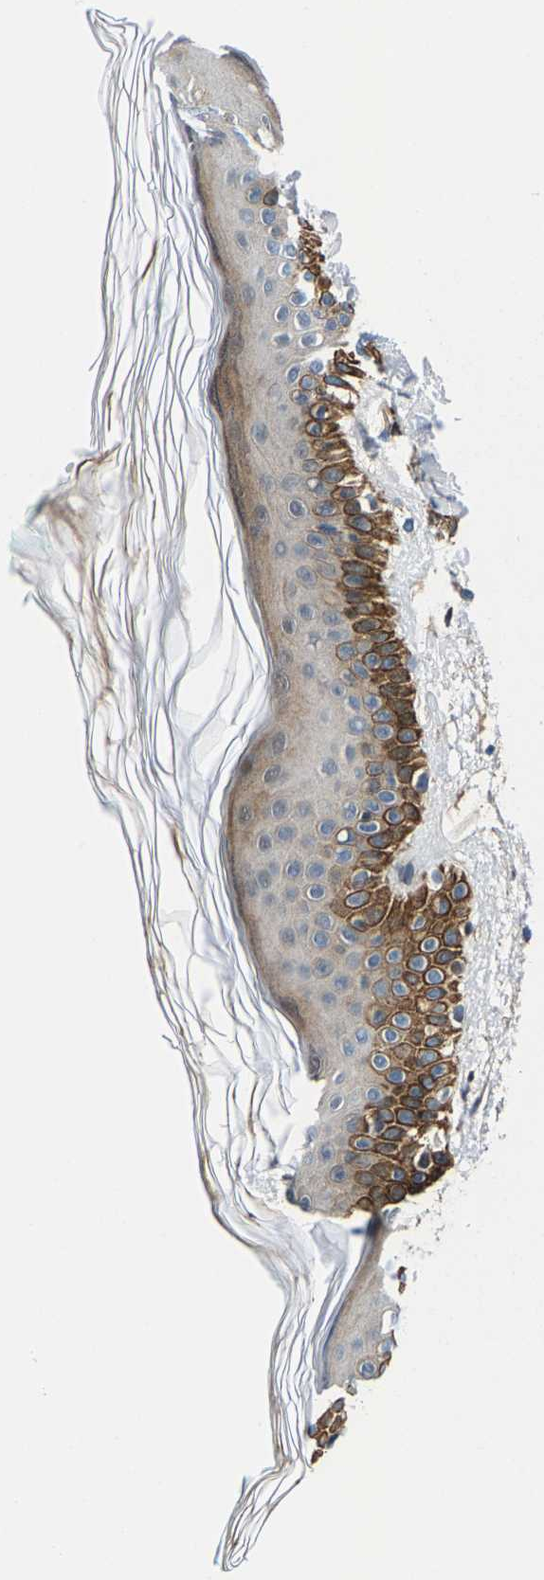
{"staining": {"intensity": "strong", "quantity": "25%-75%", "location": "cytoplasmic/membranous"}, "tissue": "skin", "cell_type": "Keratinocytes", "image_type": "normal", "snomed": [{"axis": "morphology", "description": "Normal tissue, NOS"}, {"axis": "morphology", "description": "Malignant melanoma, NOS"}, {"axis": "topography", "description": "Skin"}], "caption": "The immunohistochemical stain labels strong cytoplasmic/membranous positivity in keratinocytes of benign skin.", "gene": "GTPBP10", "patient": {"sex": "male", "age": 83}}